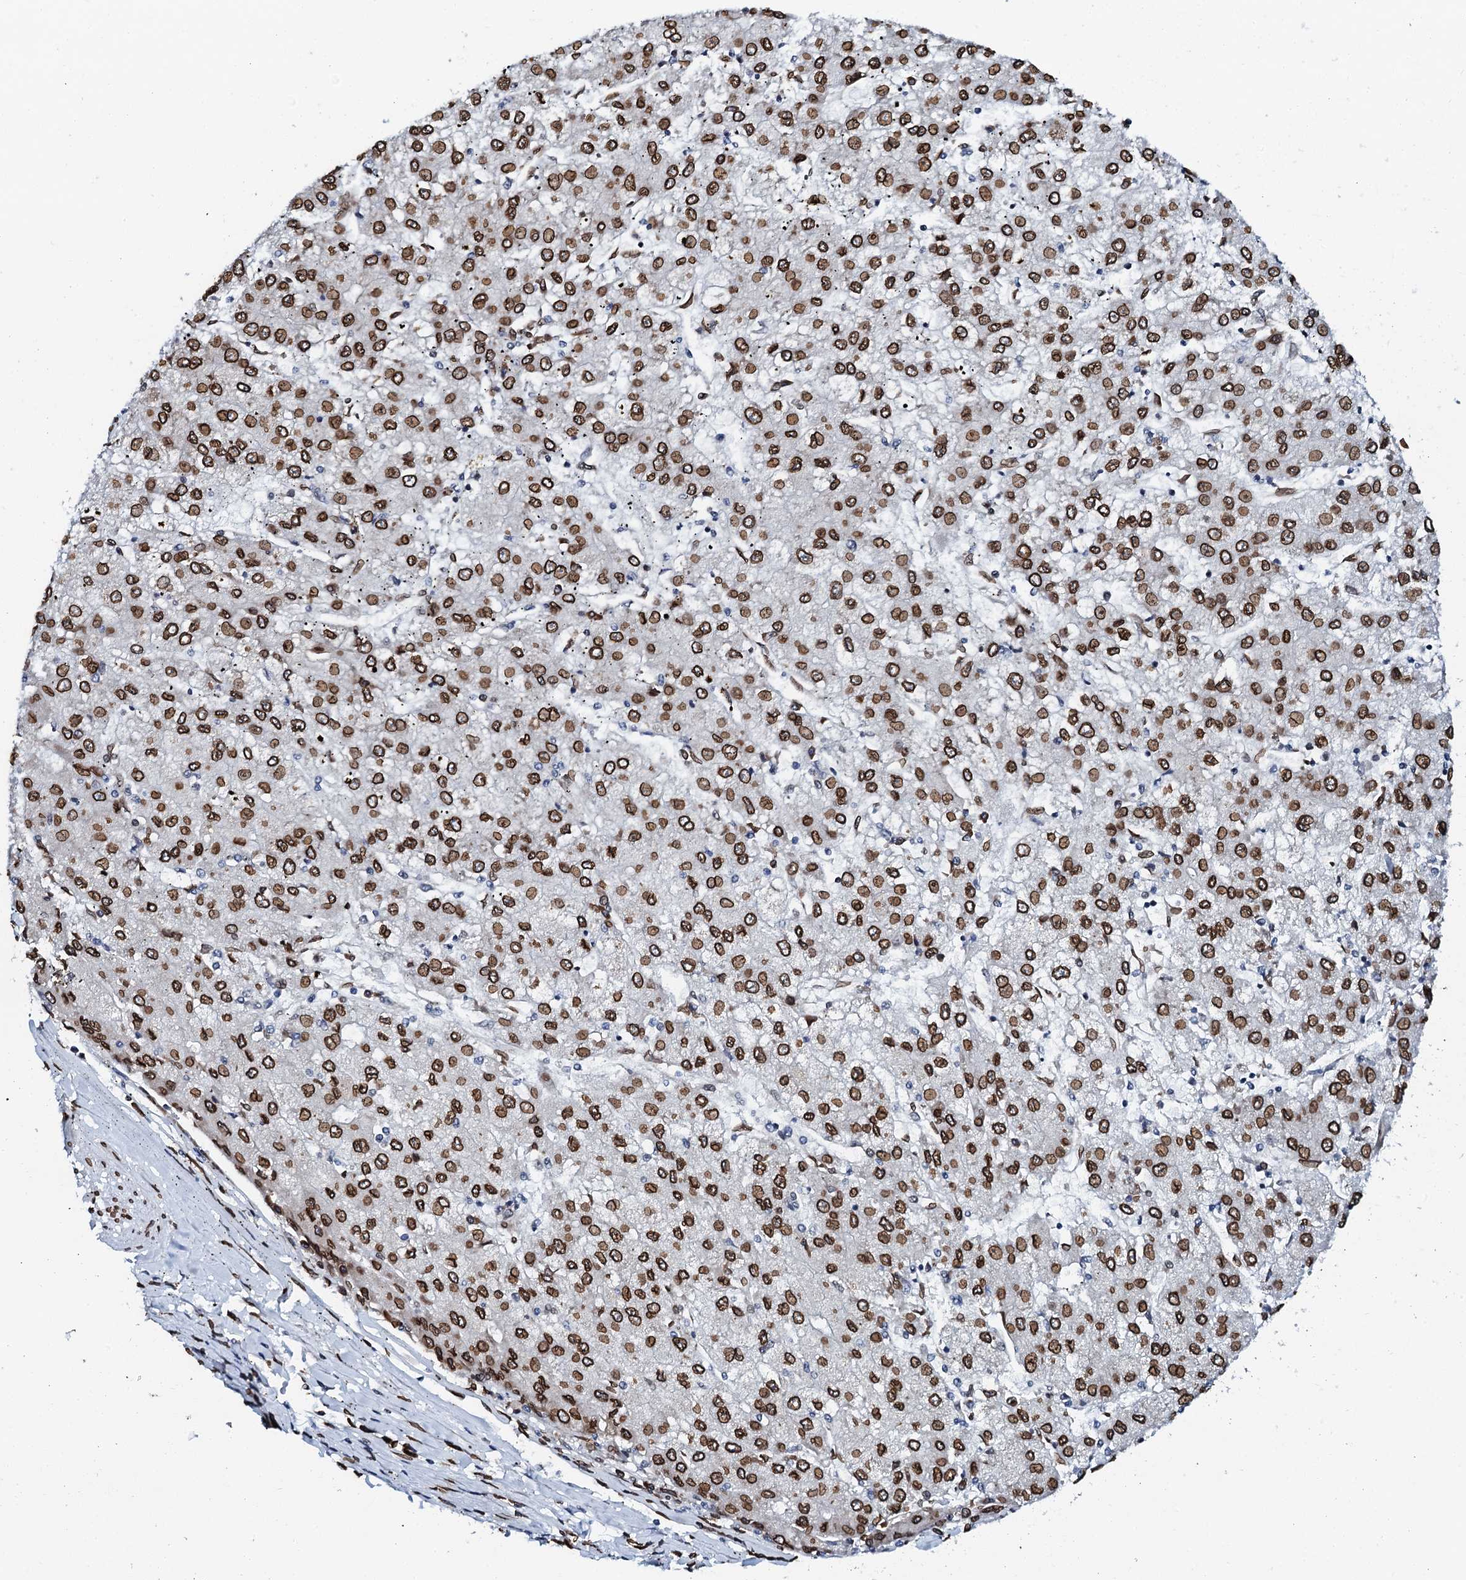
{"staining": {"intensity": "strong", "quantity": ">75%", "location": "nuclear"}, "tissue": "liver cancer", "cell_type": "Tumor cells", "image_type": "cancer", "snomed": [{"axis": "morphology", "description": "Carcinoma, Hepatocellular, NOS"}, {"axis": "topography", "description": "Liver"}], "caption": "Approximately >75% of tumor cells in liver hepatocellular carcinoma show strong nuclear protein positivity as visualized by brown immunohistochemical staining.", "gene": "KATNAL2", "patient": {"sex": "male", "age": 72}}